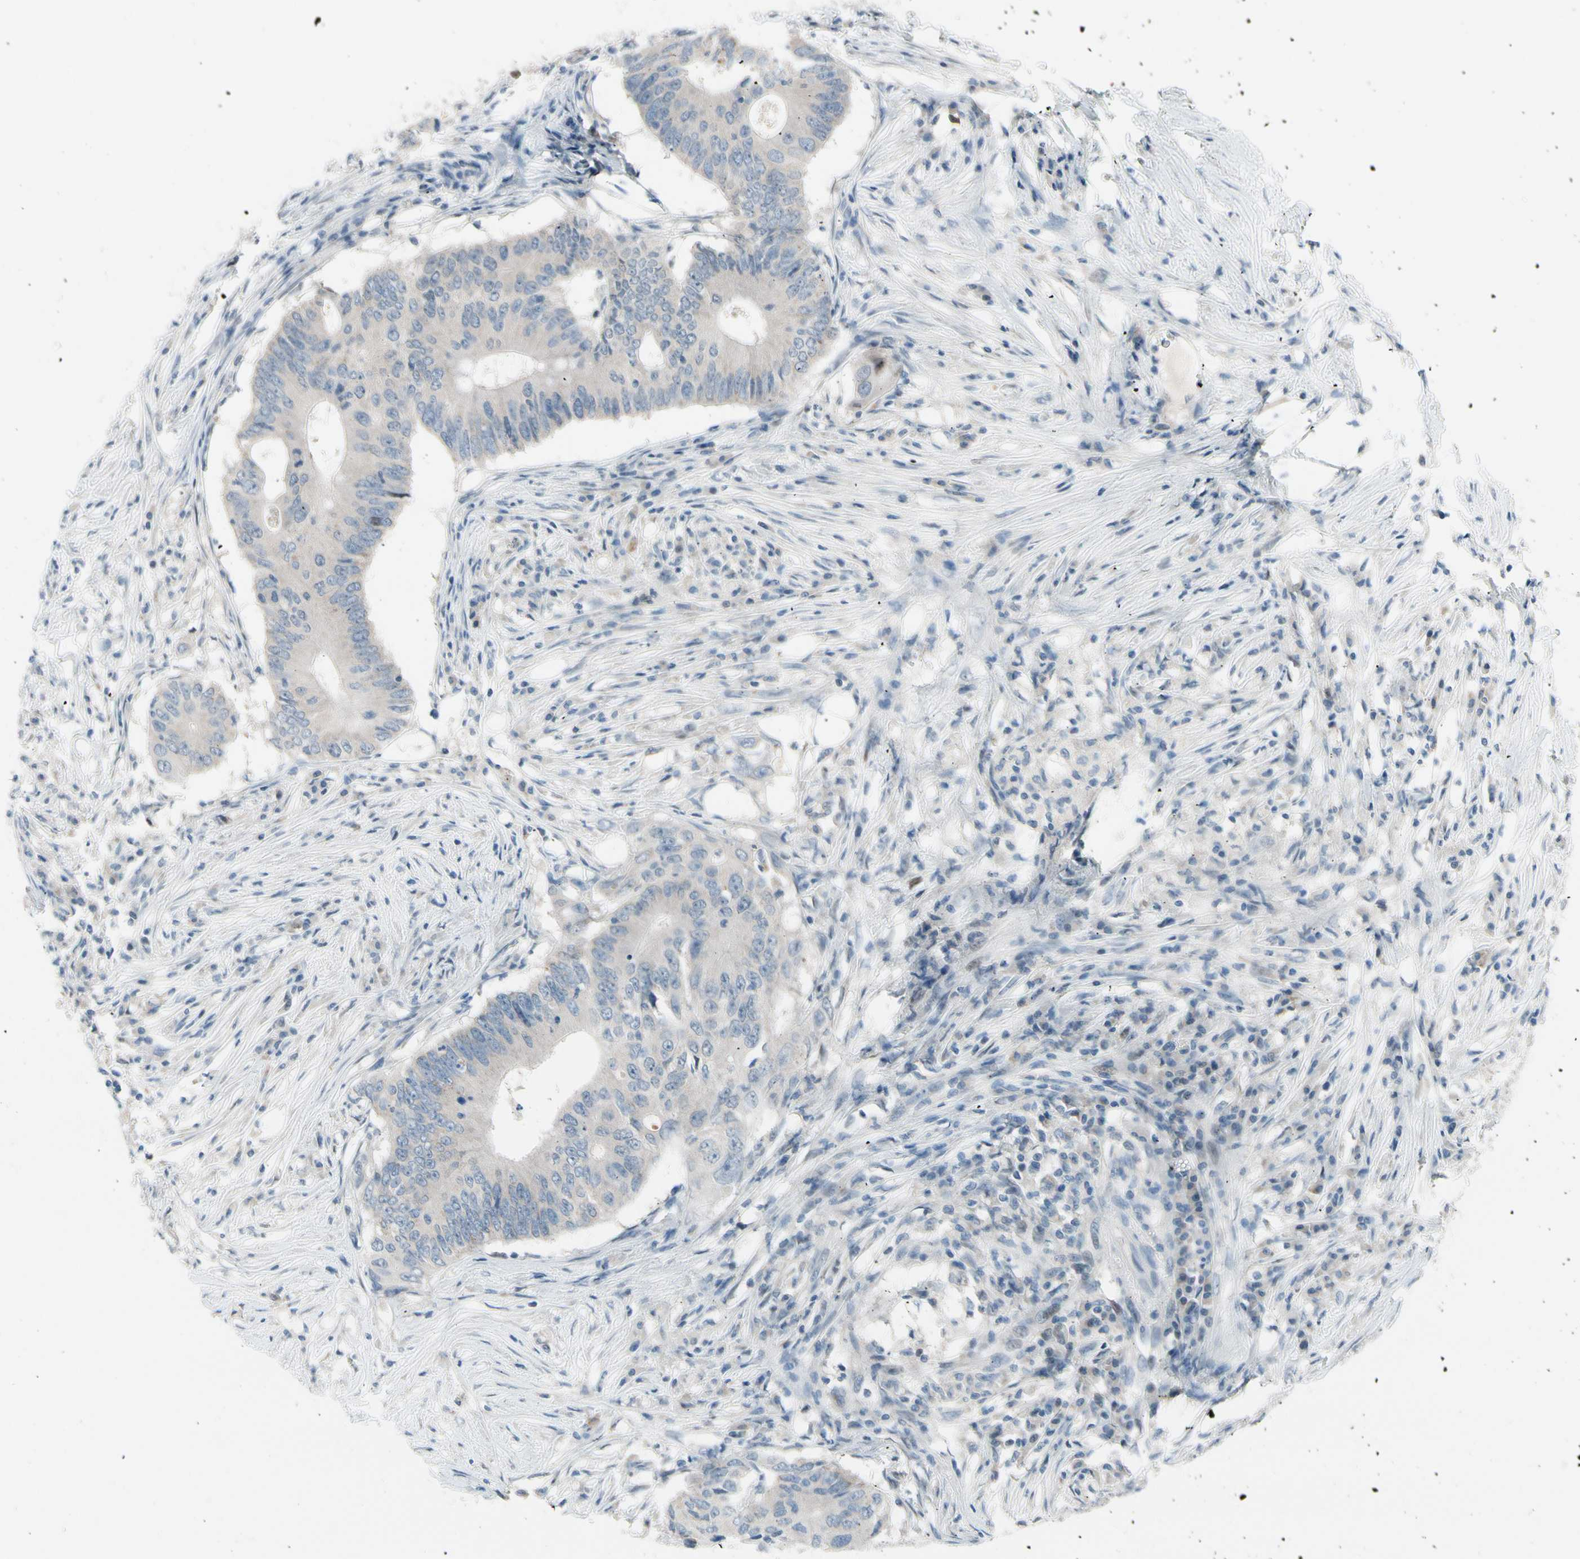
{"staining": {"intensity": "negative", "quantity": "none", "location": "none"}, "tissue": "colorectal cancer", "cell_type": "Tumor cells", "image_type": "cancer", "snomed": [{"axis": "morphology", "description": "Adenocarcinoma, NOS"}, {"axis": "topography", "description": "Colon"}], "caption": "This is an immunohistochemistry histopathology image of colorectal adenocarcinoma. There is no positivity in tumor cells.", "gene": "CFAP36", "patient": {"sex": "male", "age": 71}}